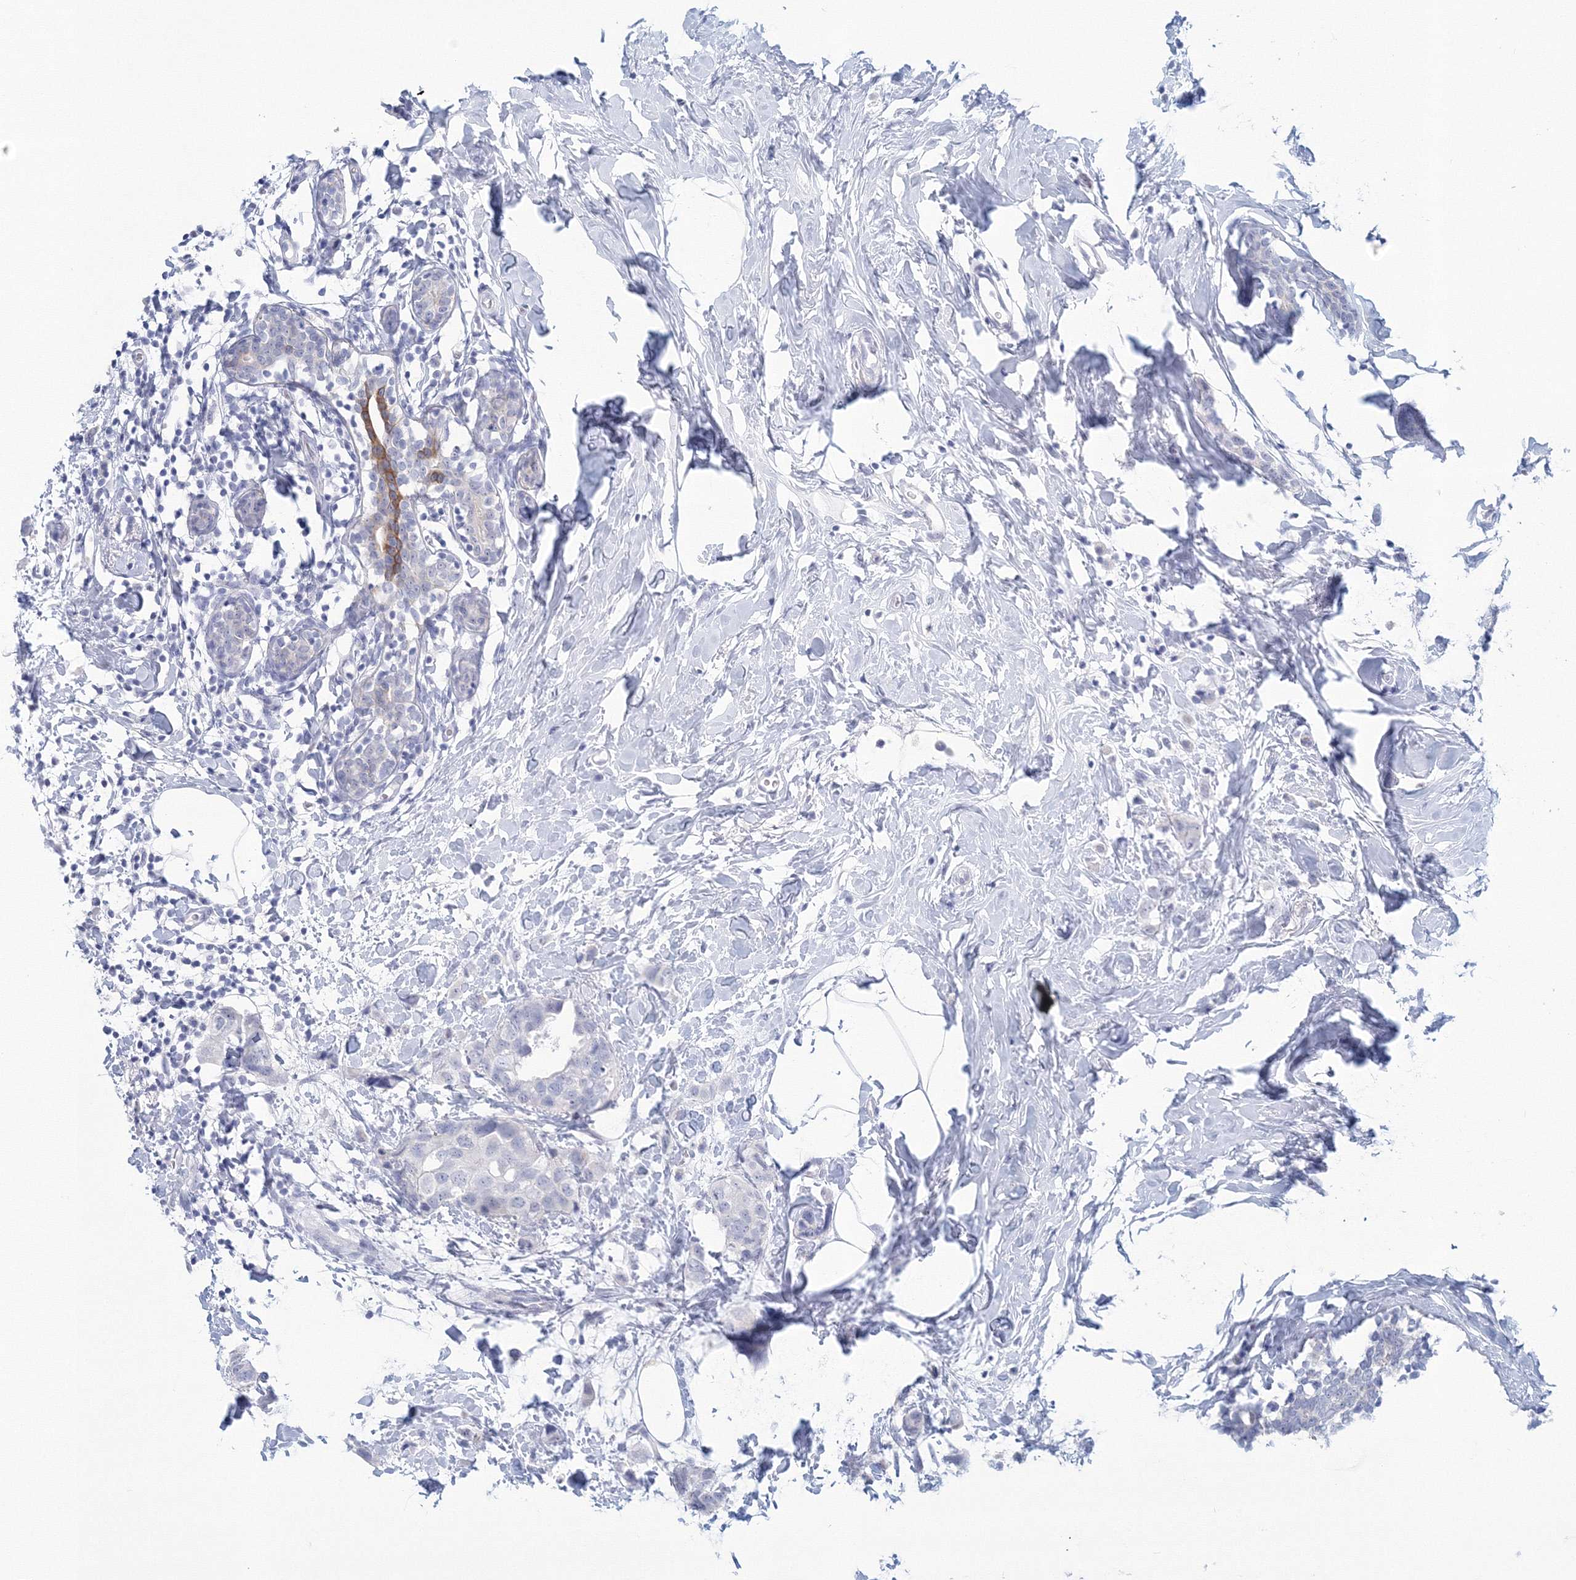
{"staining": {"intensity": "negative", "quantity": "none", "location": "none"}, "tissue": "breast cancer", "cell_type": "Tumor cells", "image_type": "cancer", "snomed": [{"axis": "morphology", "description": "Normal tissue, NOS"}, {"axis": "morphology", "description": "Duct carcinoma"}, {"axis": "topography", "description": "Breast"}], "caption": "Histopathology image shows no protein staining in tumor cells of invasive ductal carcinoma (breast) tissue.", "gene": "VSIG1", "patient": {"sex": "female", "age": 50}}